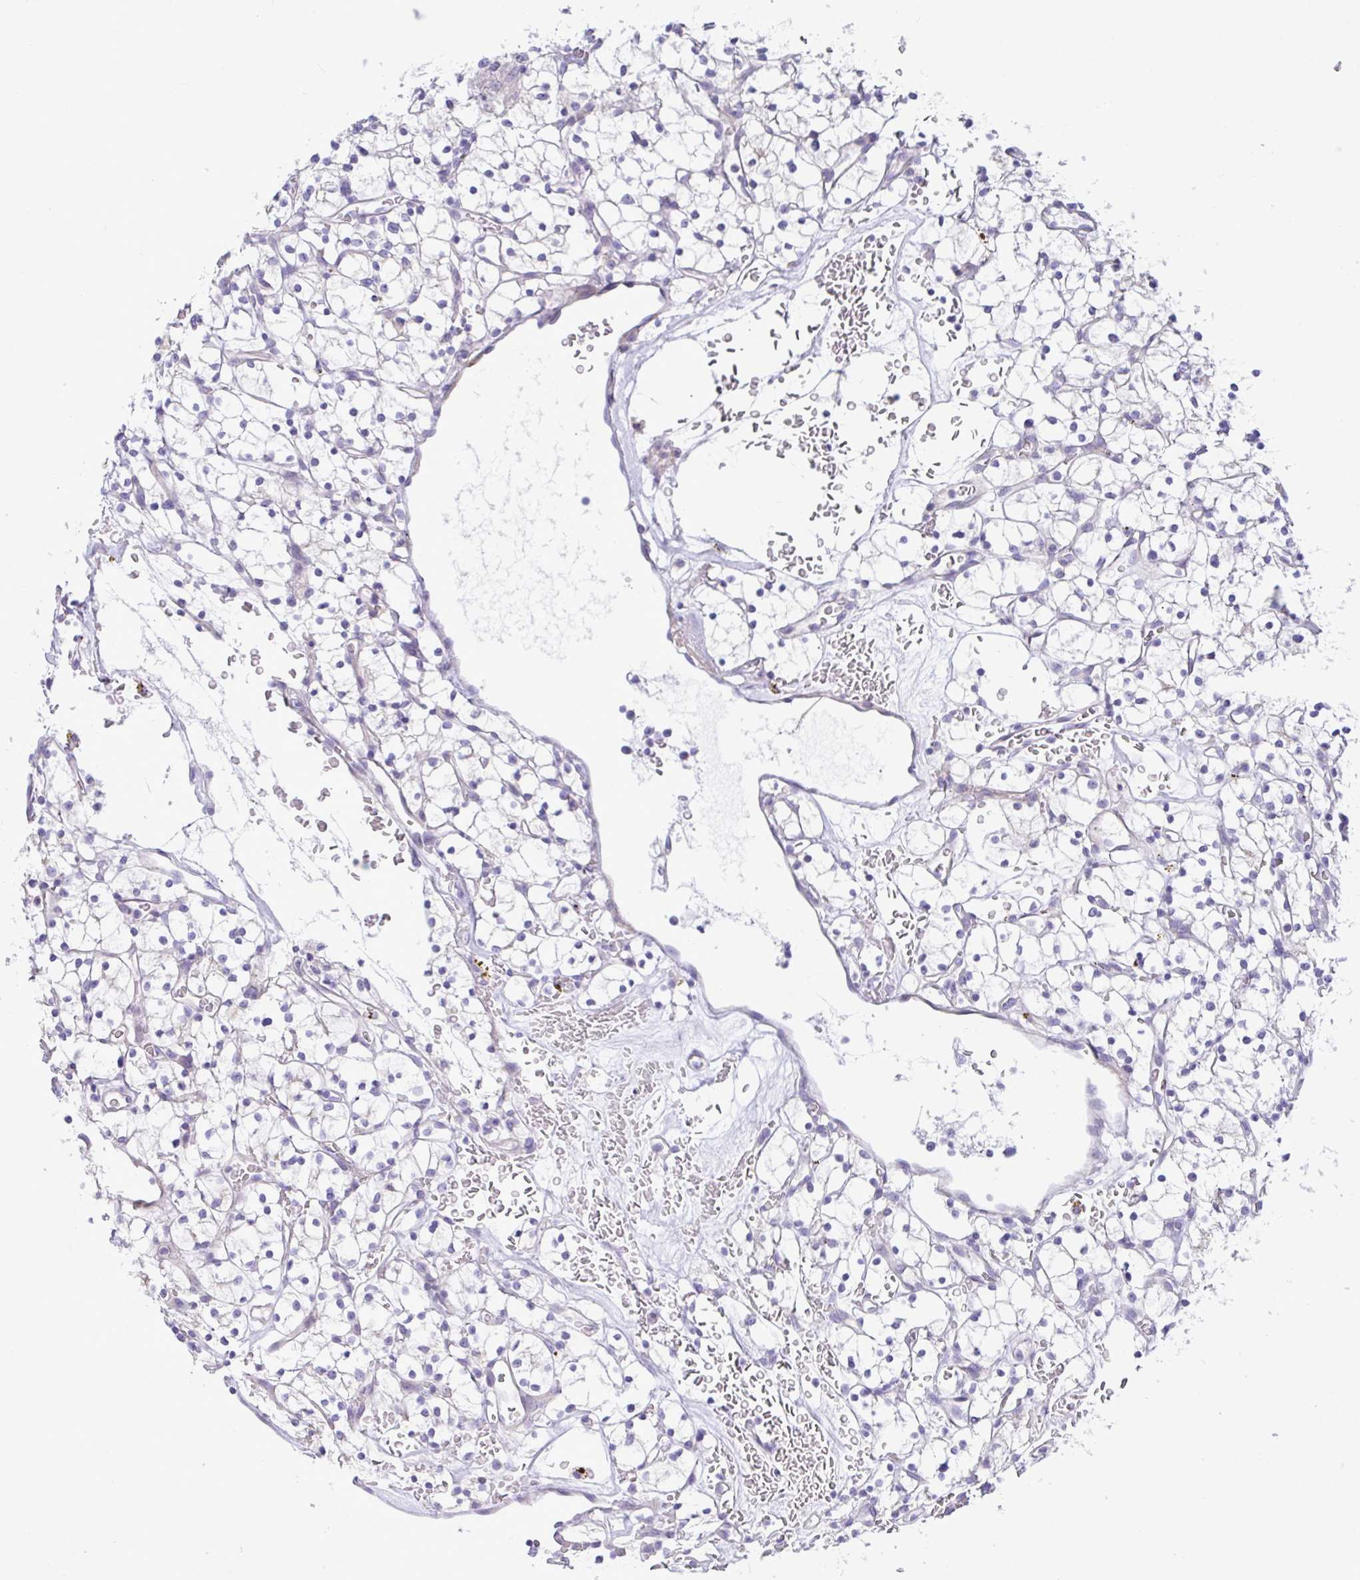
{"staining": {"intensity": "negative", "quantity": "none", "location": "none"}, "tissue": "renal cancer", "cell_type": "Tumor cells", "image_type": "cancer", "snomed": [{"axis": "morphology", "description": "Adenocarcinoma, NOS"}, {"axis": "topography", "description": "Kidney"}], "caption": "High magnification brightfield microscopy of renal cancer (adenocarcinoma) stained with DAB (brown) and counterstained with hematoxylin (blue): tumor cells show no significant expression. (DAB immunohistochemistry (IHC) visualized using brightfield microscopy, high magnification).", "gene": "MED11", "patient": {"sex": "female", "age": 64}}